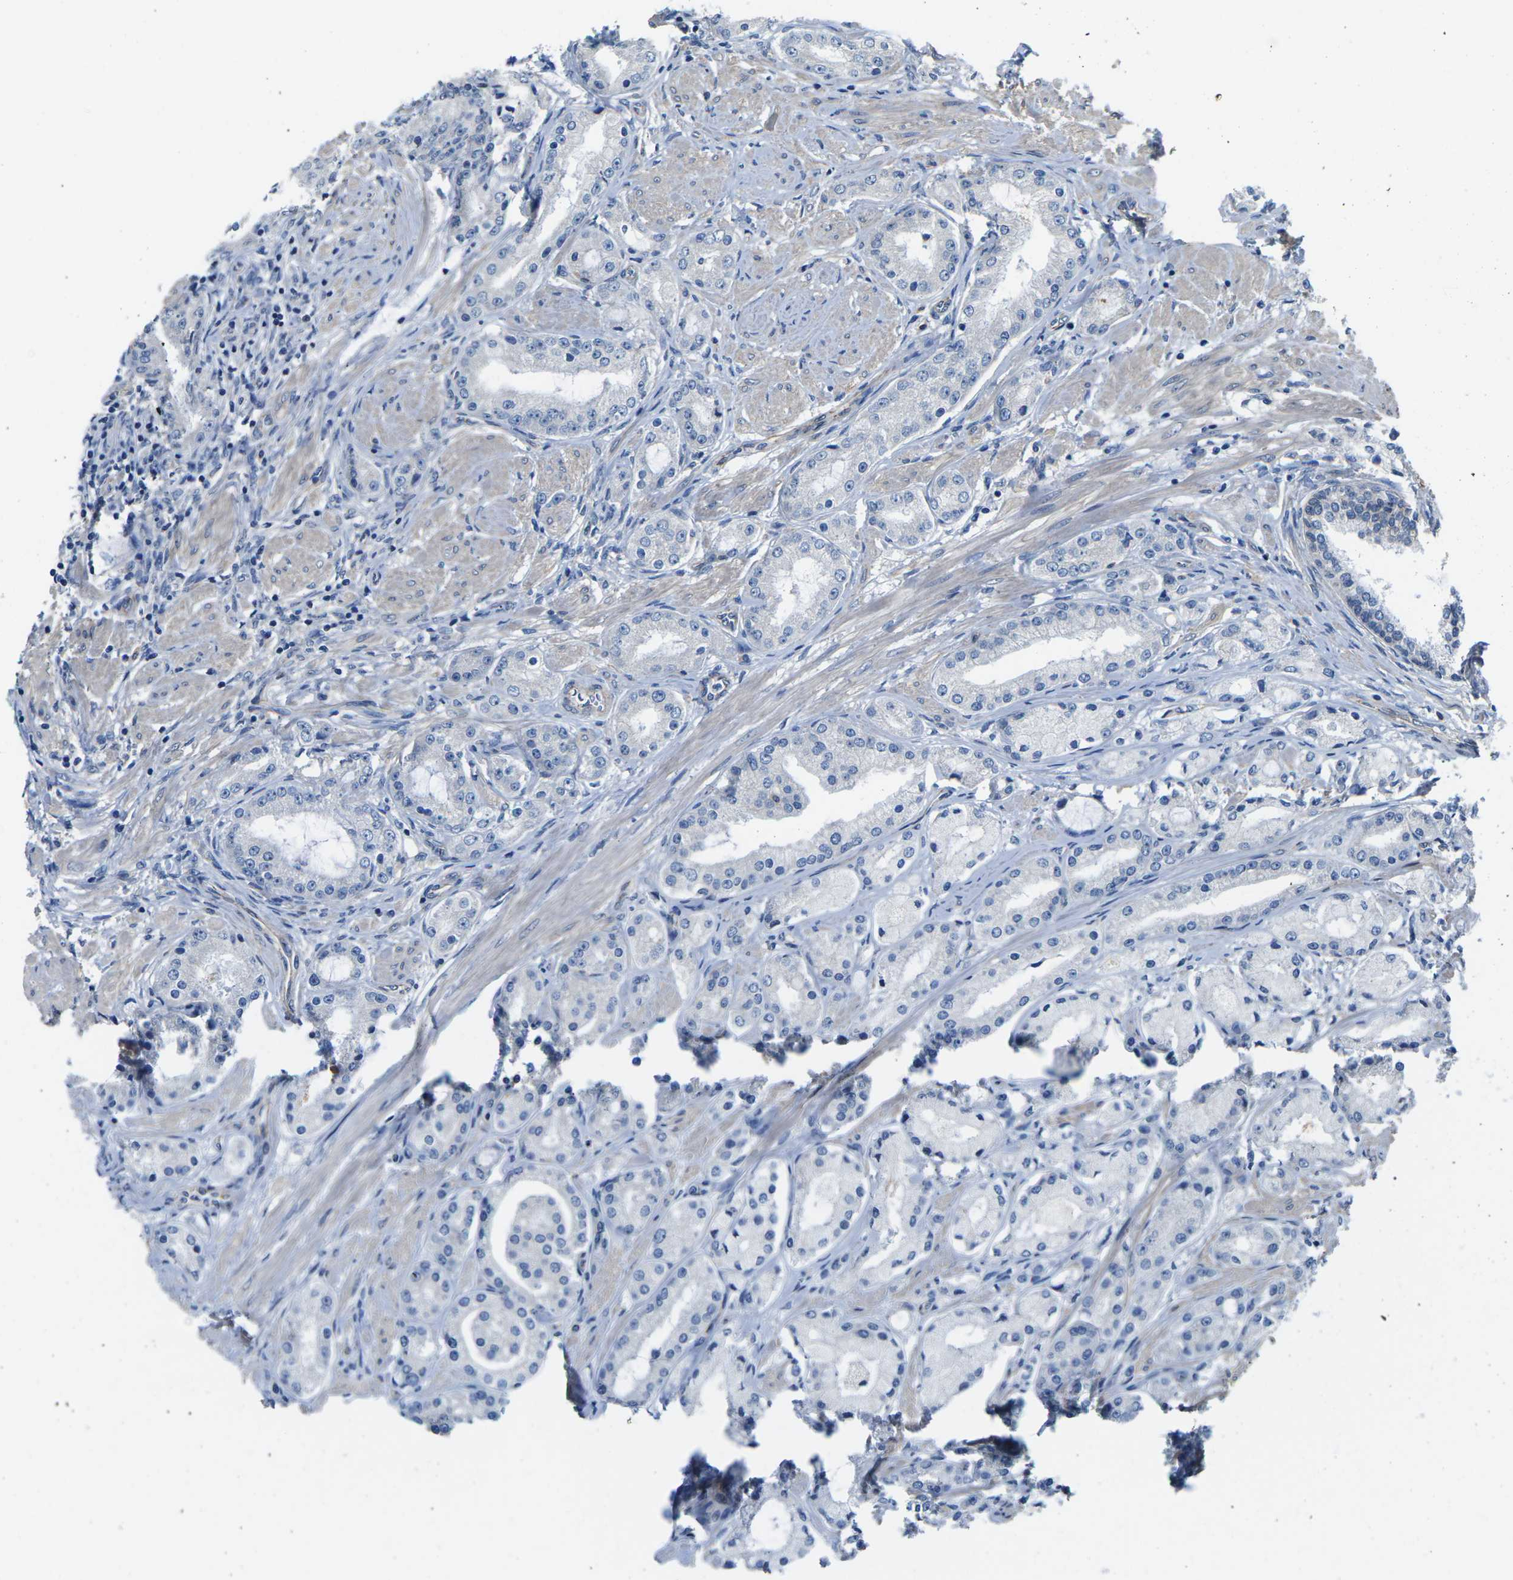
{"staining": {"intensity": "negative", "quantity": "none", "location": "none"}, "tissue": "prostate cancer", "cell_type": "Tumor cells", "image_type": "cancer", "snomed": [{"axis": "morphology", "description": "Adenocarcinoma, Low grade"}, {"axis": "topography", "description": "Prostate"}], "caption": "Immunohistochemistry of prostate cancer (adenocarcinoma (low-grade)) reveals no expression in tumor cells. (Immunohistochemistry, brightfield microscopy, high magnification).", "gene": "CTNND1", "patient": {"sex": "male", "age": 63}}